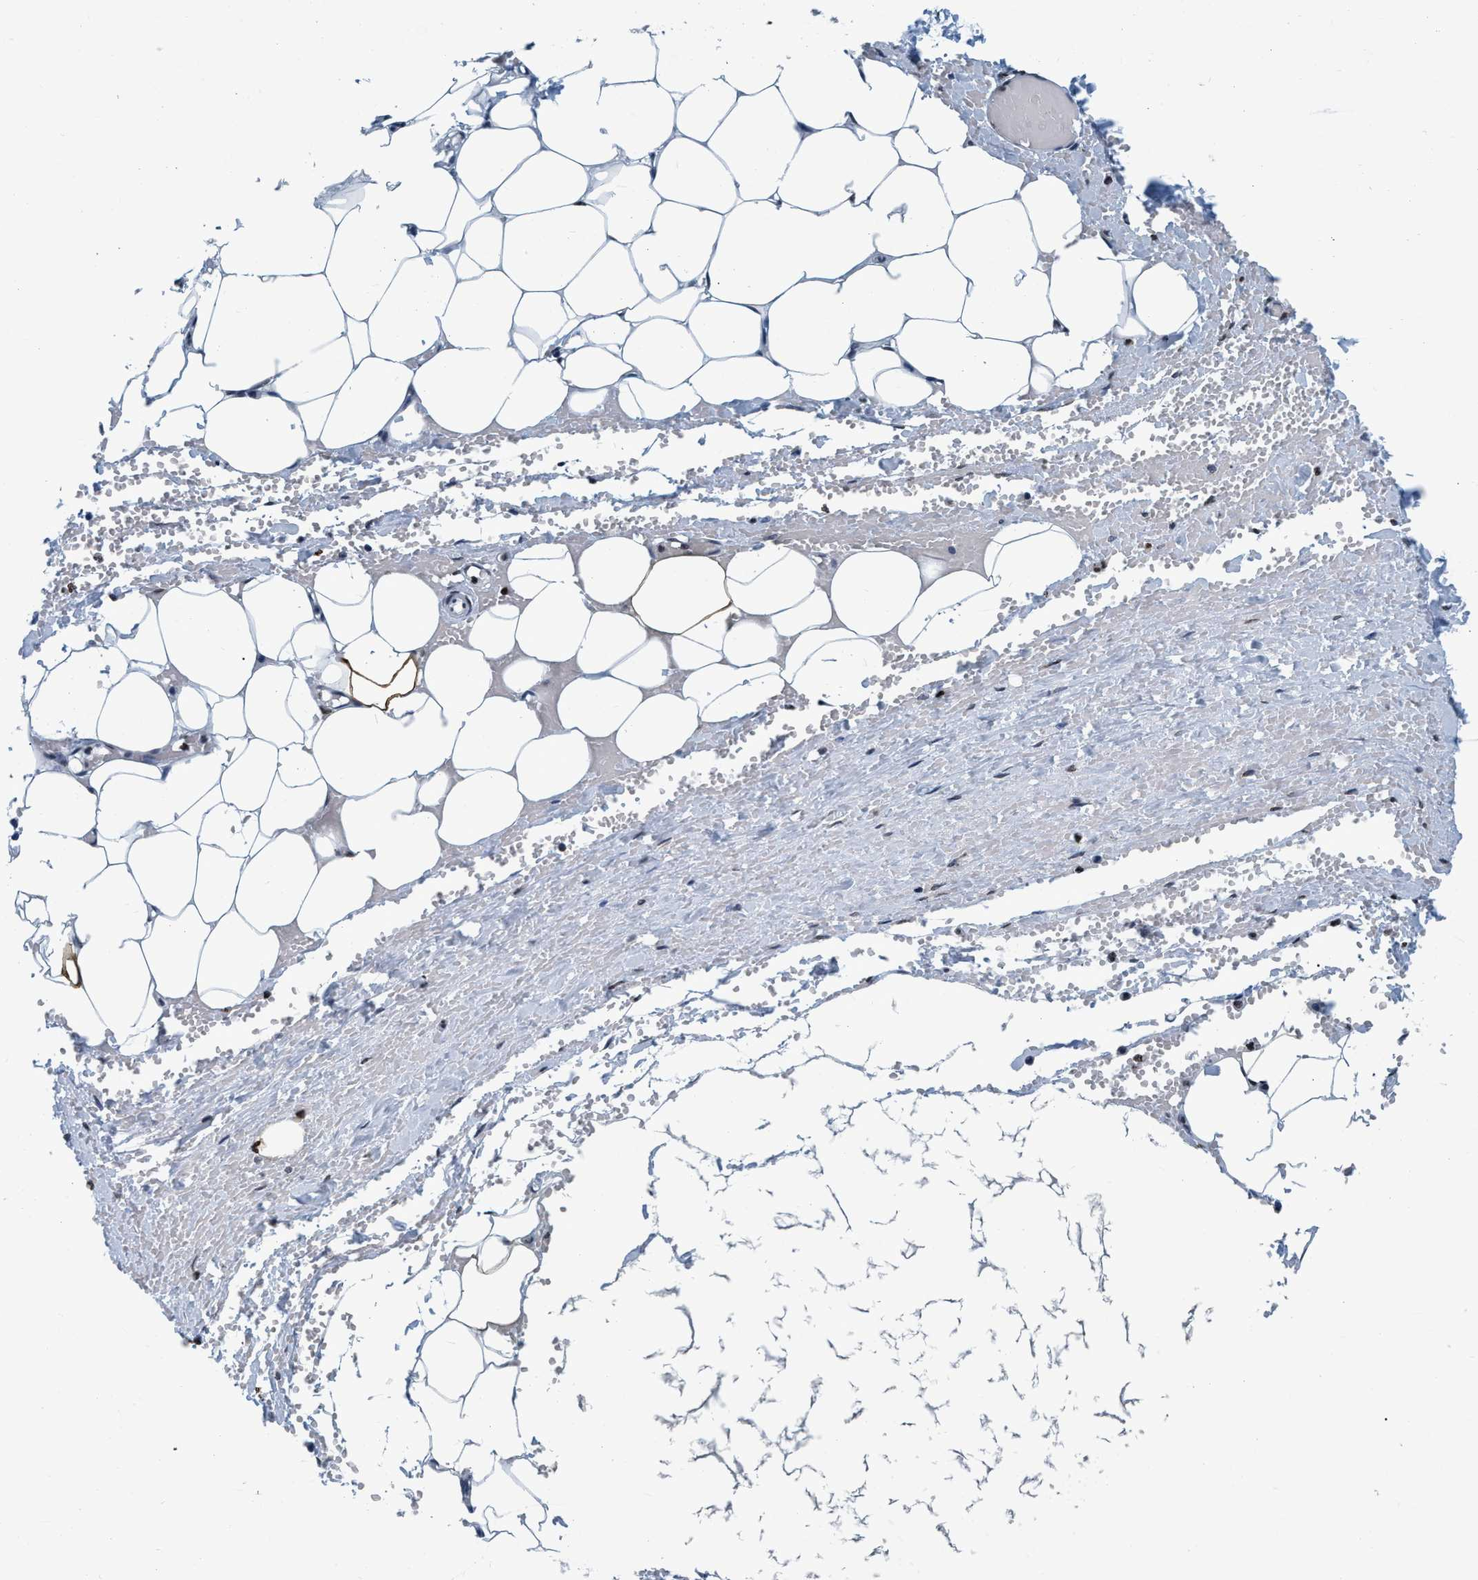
{"staining": {"intensity": "moderate", "quantity": "<25%", "location": "cytoplasmic/membranous"}, "tissue": "adipose tissue", "cell_type": "Adipocytes", "image_type": "normal", "snomed": [{"axis": "morphology", "description": "Normal tissue, NOS"}, {"axis": "topography", "description": "Soft tissue"}, {"axis": "topography", "description": "Vascular tissue"}], "caption": "Human adipose tissue stained with a brown dye shows moderate cytoplasmic/membranous positive staining in approximately <25% of adipocytes.", "gene": "CCNE2", "patient": {"sex": "female", "age": 35}}